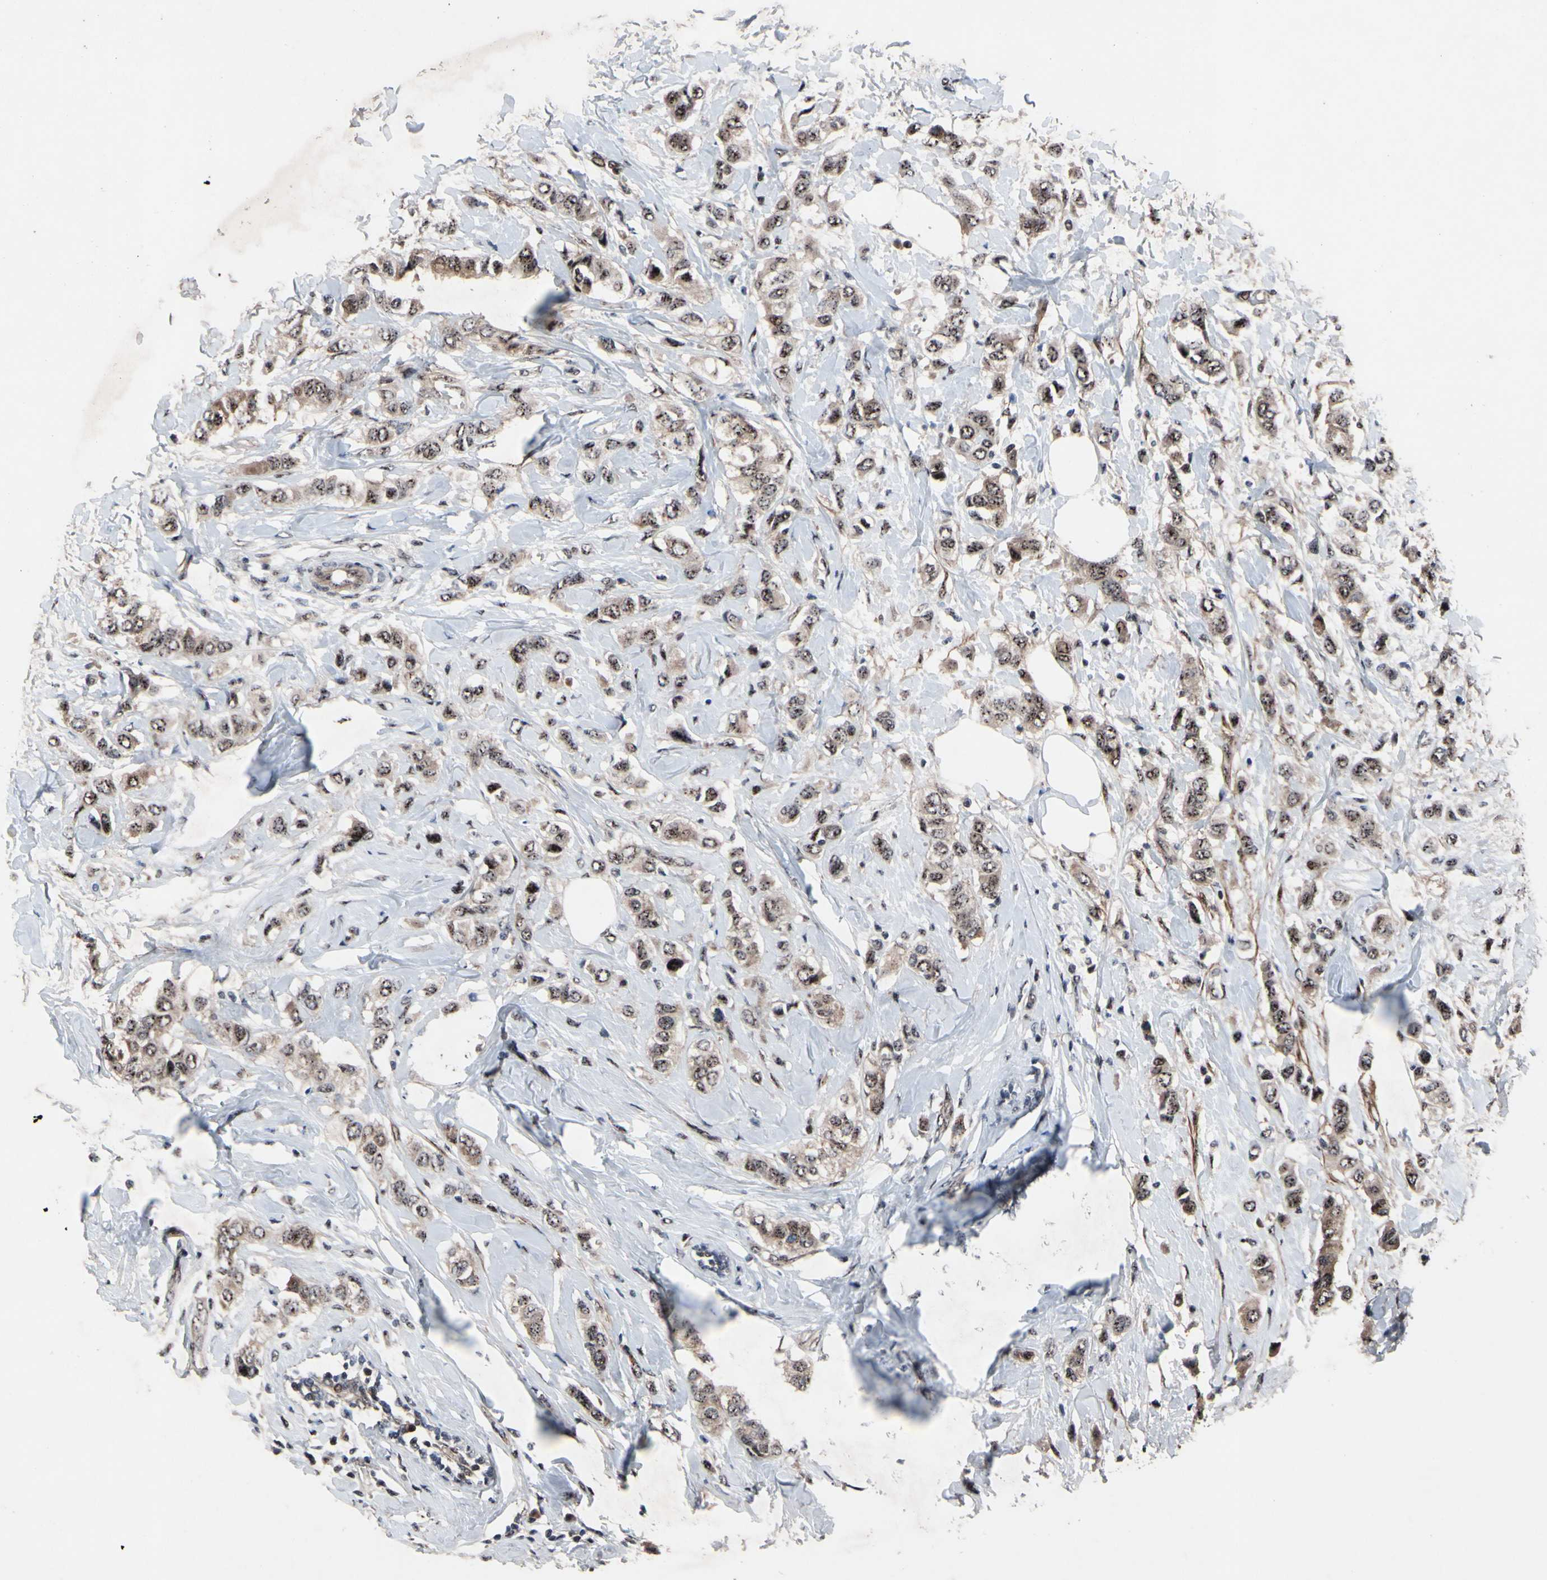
{"staining": {"intensity": "weak", "quantity": ">75%", "location": "cytoplasmic/membranous,nuclear"}, "tissue": "breast cancer", "cell_type": "Tumor cells", "image_type": "cancer", "snomed": [{"axis": "morphology", "description": "Duct carcinoma"}, {"axis": "topography", "description": "Breast"}], "caption": "Immunohistochemical staining of breast invasive ductal carcinoma displays low levels of weak cytoplasmic/membranous and nuclear expression in approximately >75% of tumor cells.", "gene": "SOX7", "patient": {"sex": "female", "age": 50}}